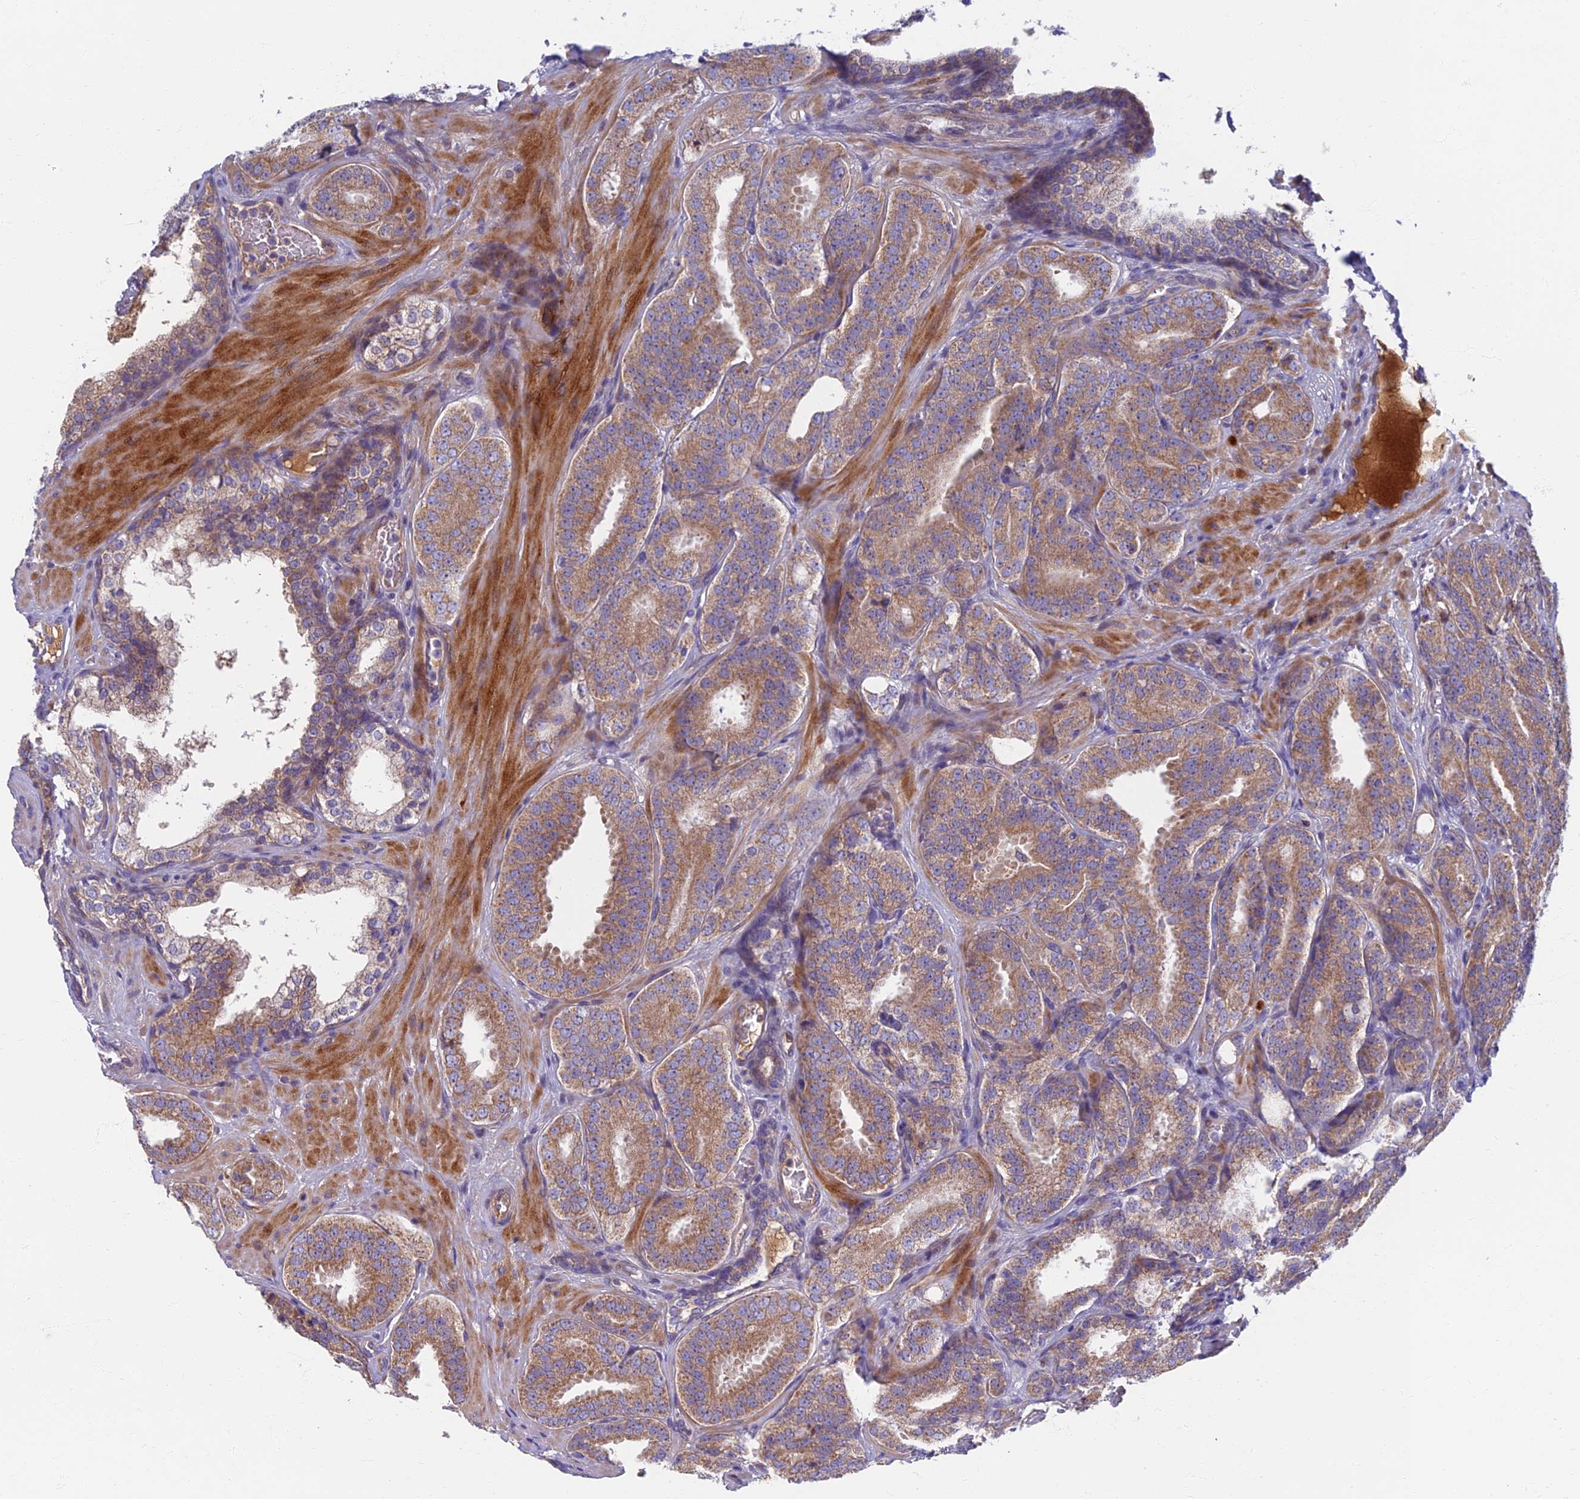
{"staining": {"intensity": "moderate", "quantity": ">75%", "location": "cytoplasmic/membranous"}, "tissue": "prostate cancer", "cell_type": "Tumor cells", "image_type": "cancer", "snomed": [{"axis": "morphology", "description": "Adenocarcinoma, High grade"}, {"axis": "topography", "description": "Prostate"}], "caption": "The photomicrograph reveals a brown stain indicating the presence of a protein in the cytoplasmic/membranous of tumor cells in prostate cancer (adenocarcinoma (high-grade)). The staining is performed using DAB brown chromogen to label protein expression. The nuclei are counter-stained blue using hematoxylin.", "gene": "SOGA1", "patient": {"sex": "male", "age": 63}}